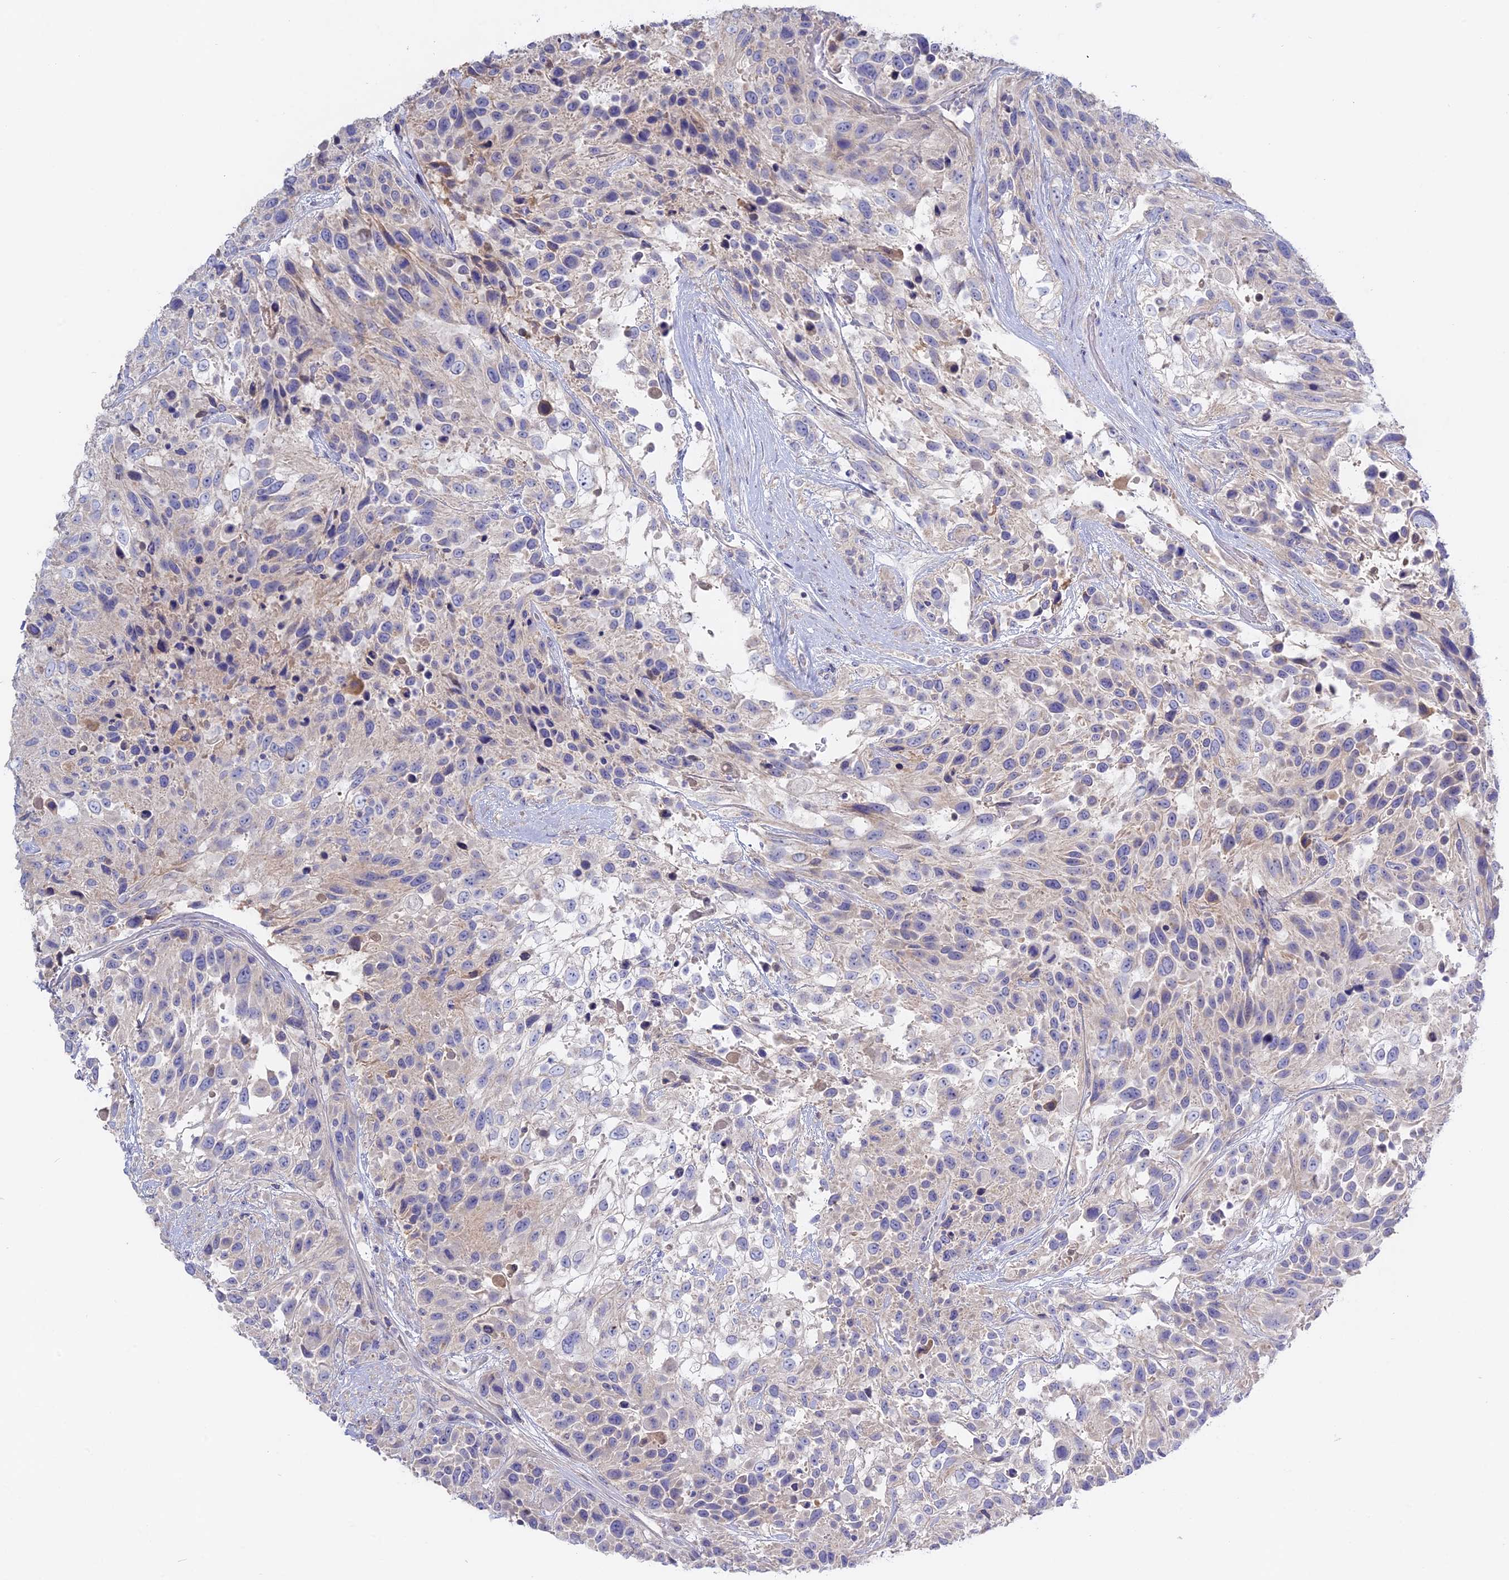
{"staining": {"intensity": "negative", "quantity": "none", "location": "none"}, "tissue": "urothelial cancer", "cell_type": "Tumor cells", "image_type": "cancer", "snomed": [{"axis": "morphology", "description": "Urothelial carcinoma, High grade"}, {"axis": "topography", "description": "Urinary bladder"}], "caption": "This is an immunohistochemistry (IHC) photomicrograph of urothelial cancer. There is no positivity in tumor cells.", "gene": "ADGRA1", "patient": {"sex": "female", "age": 70}}